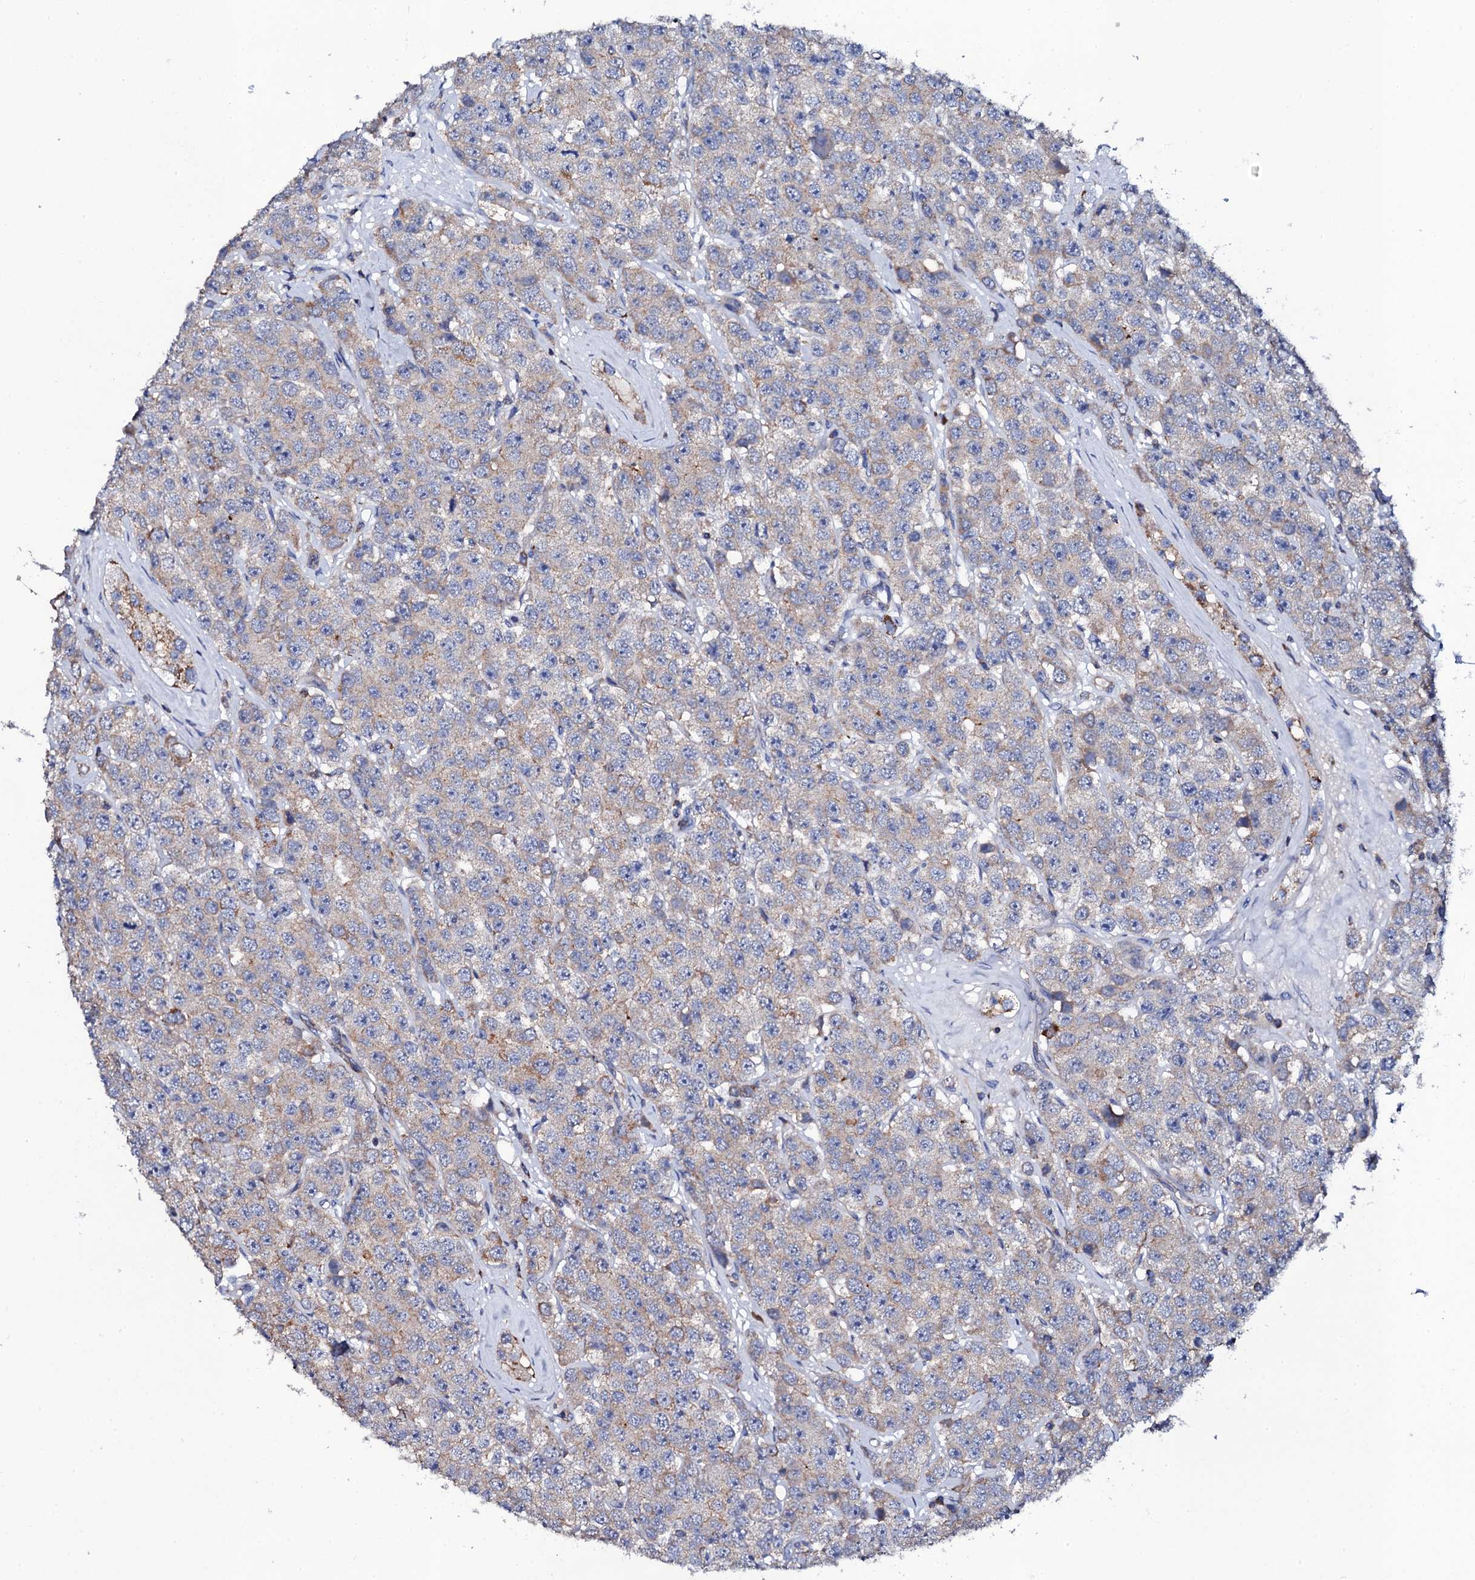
{"staining": {"intensity": "weak", "quantity": "<25%", "location": "cytoplasmic/membranous"}, "tissue": "testis cancer", "cell_type": "Tumor cells", "image_type": "cancer", "snomed": [{"axis": "morphology", "description": "Seminoma, NOS"}, {"axis": "topography", "description": "Testis"}], "caption": "Testis cancer was stained to show a protein in brown. There is no significant staining in tumor cells.", "gene": "TCAF2", "patient": {"sex": "male", "age": 28}}